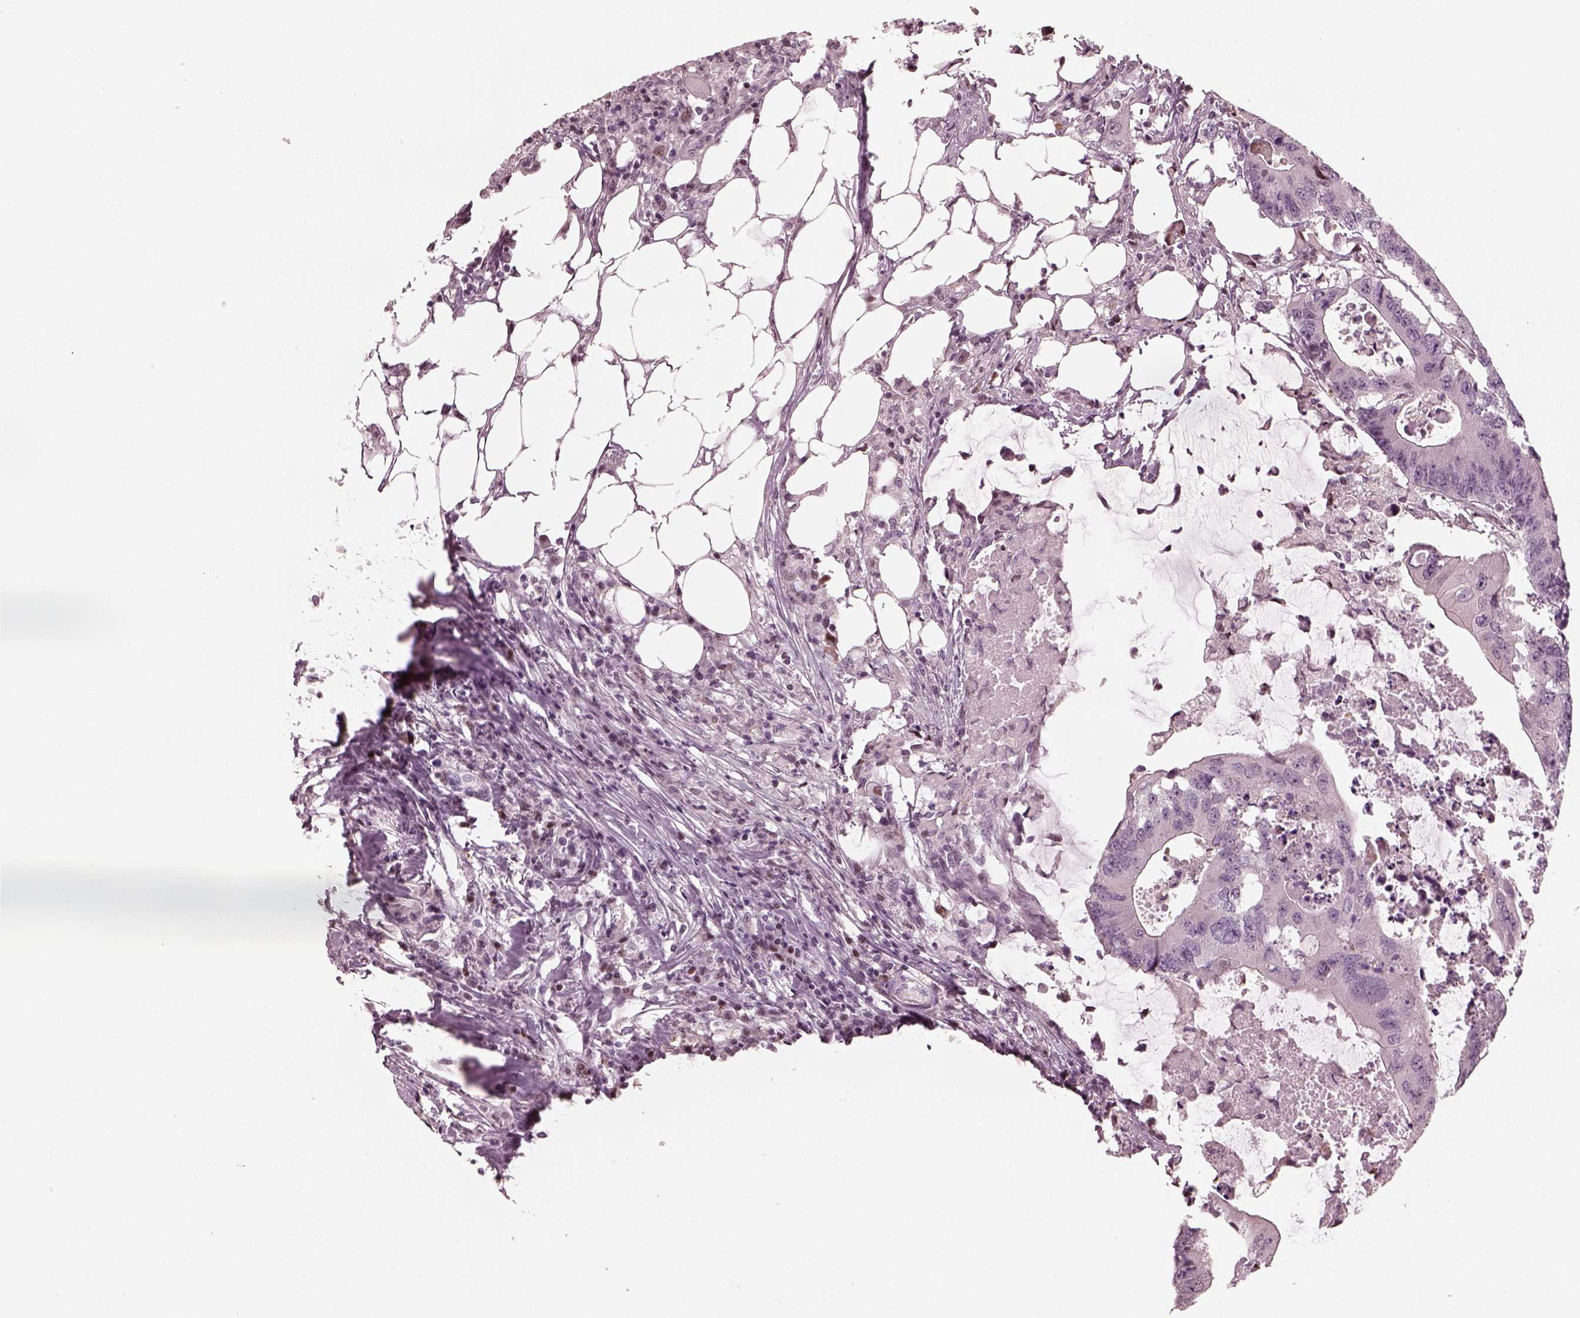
{"staining": {"intensity": "negative", "quantity": "none", "location": "none"}, "tissue": "colorectal cancer", "cell_type": "Tumor cells", "image_type": "cancer", "snomed": [{"axis": "morphology", "description": "Adenocarcinoma, NOS"}, {"axis": "topography", "description": "Colon"}], "caption": "Colorectal cancer was stained to show a protein in brown. There is no significant positivity in tumor cells. (Brightfield microscopy of DAB immunohistochemistry at high magnification).", "gene": "BFSP1", "patient": {"sex": "male", "age": 71}}